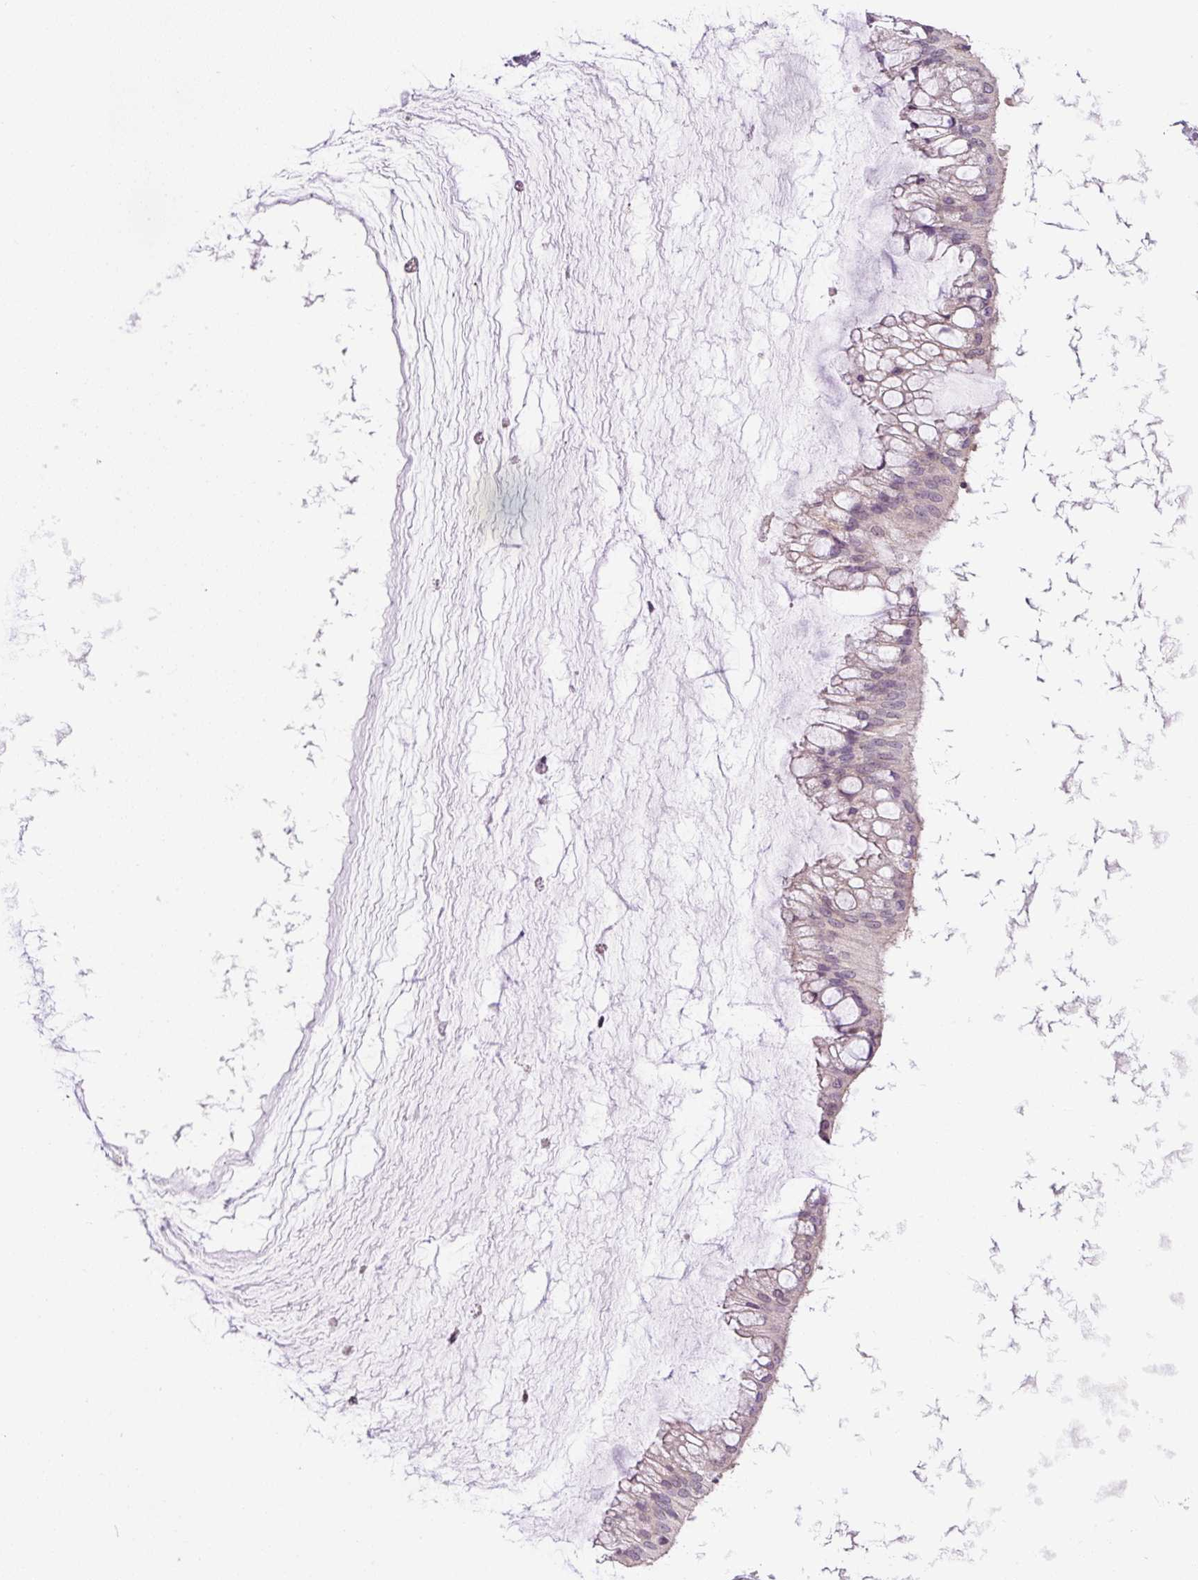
{"staining": {"intensity": "weak", "quantity": "<25%", "location": "nuclear"}, "tissue": "ovarian cancer", "cell_type": "Tumor cells", "image_type": "cancer", "snomed": [{"axis": "morphology", "description": "Cystadenocarcinoma, mucinous, NOS"}, {"axis": "topography", "description": "Ovary"}], "caption": "This is an immunohistochemistry micrograph of mucinous cystadenocarcinoma (ovarian). There is no expression in tumor cells.", "gene": "RACGAP1", "patient": {"sex": "female", "age": 73}}